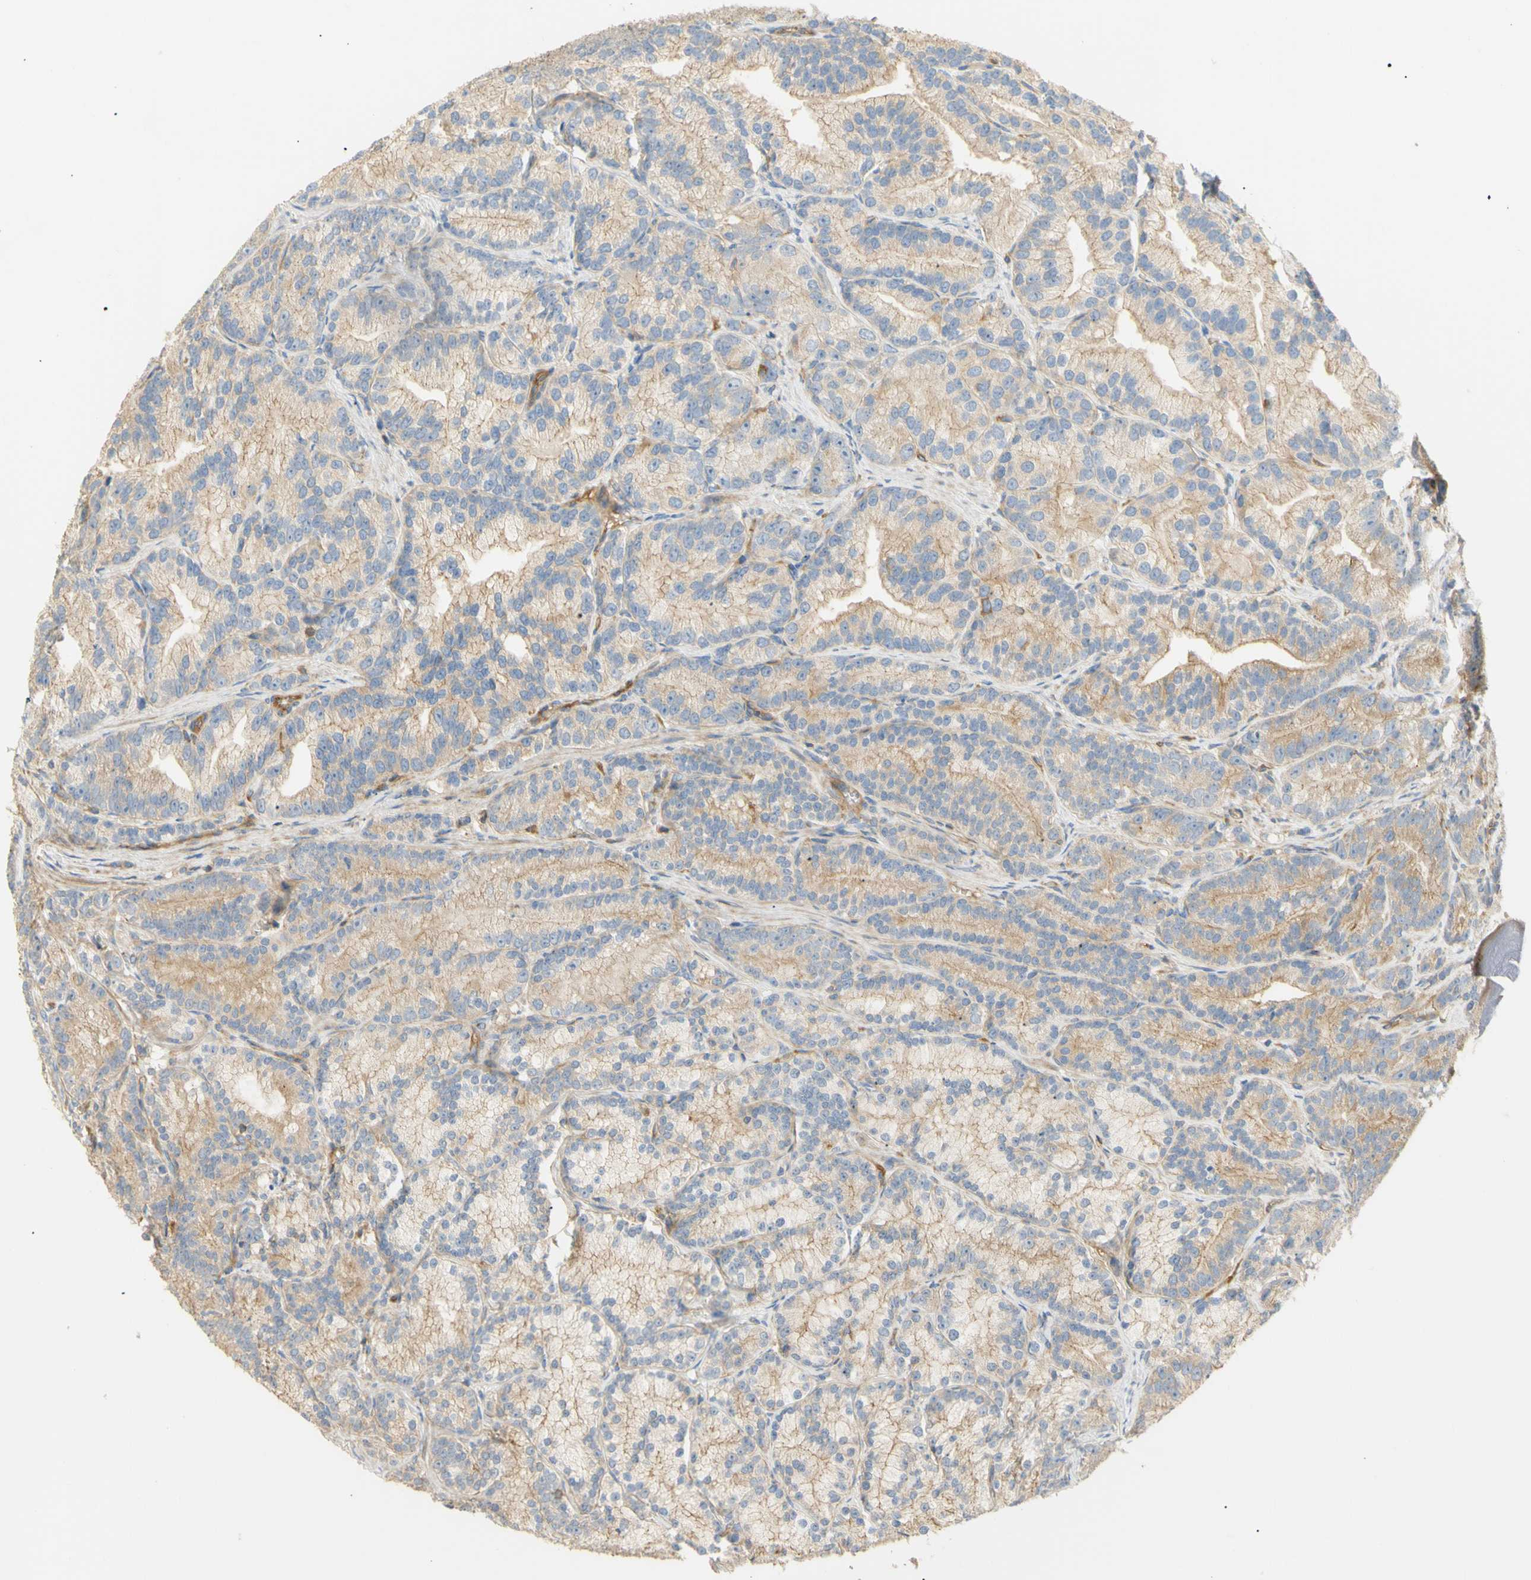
{"staining": {"intensity": "moderate", "quantity": "25%-75%", "location": "cytoplasmic/membranous"}, "tissue": "prostate cancer", "cell_type": "Tumor cells", "image_type": "cancer", "snomed": [{"axis": "morphology", "description": "Adenocarcinoma, Low grade"}, {"axis": "topography", "description": "Prostate"}], "caption": "An image of human low-grade adenocarcinoma (prostate) stained for a protein shows moderate cytoplasmic/membranous brown staining in tumor cells.", "gene": "KCNE4", "patient": {"sex": "male", "age": 89}}